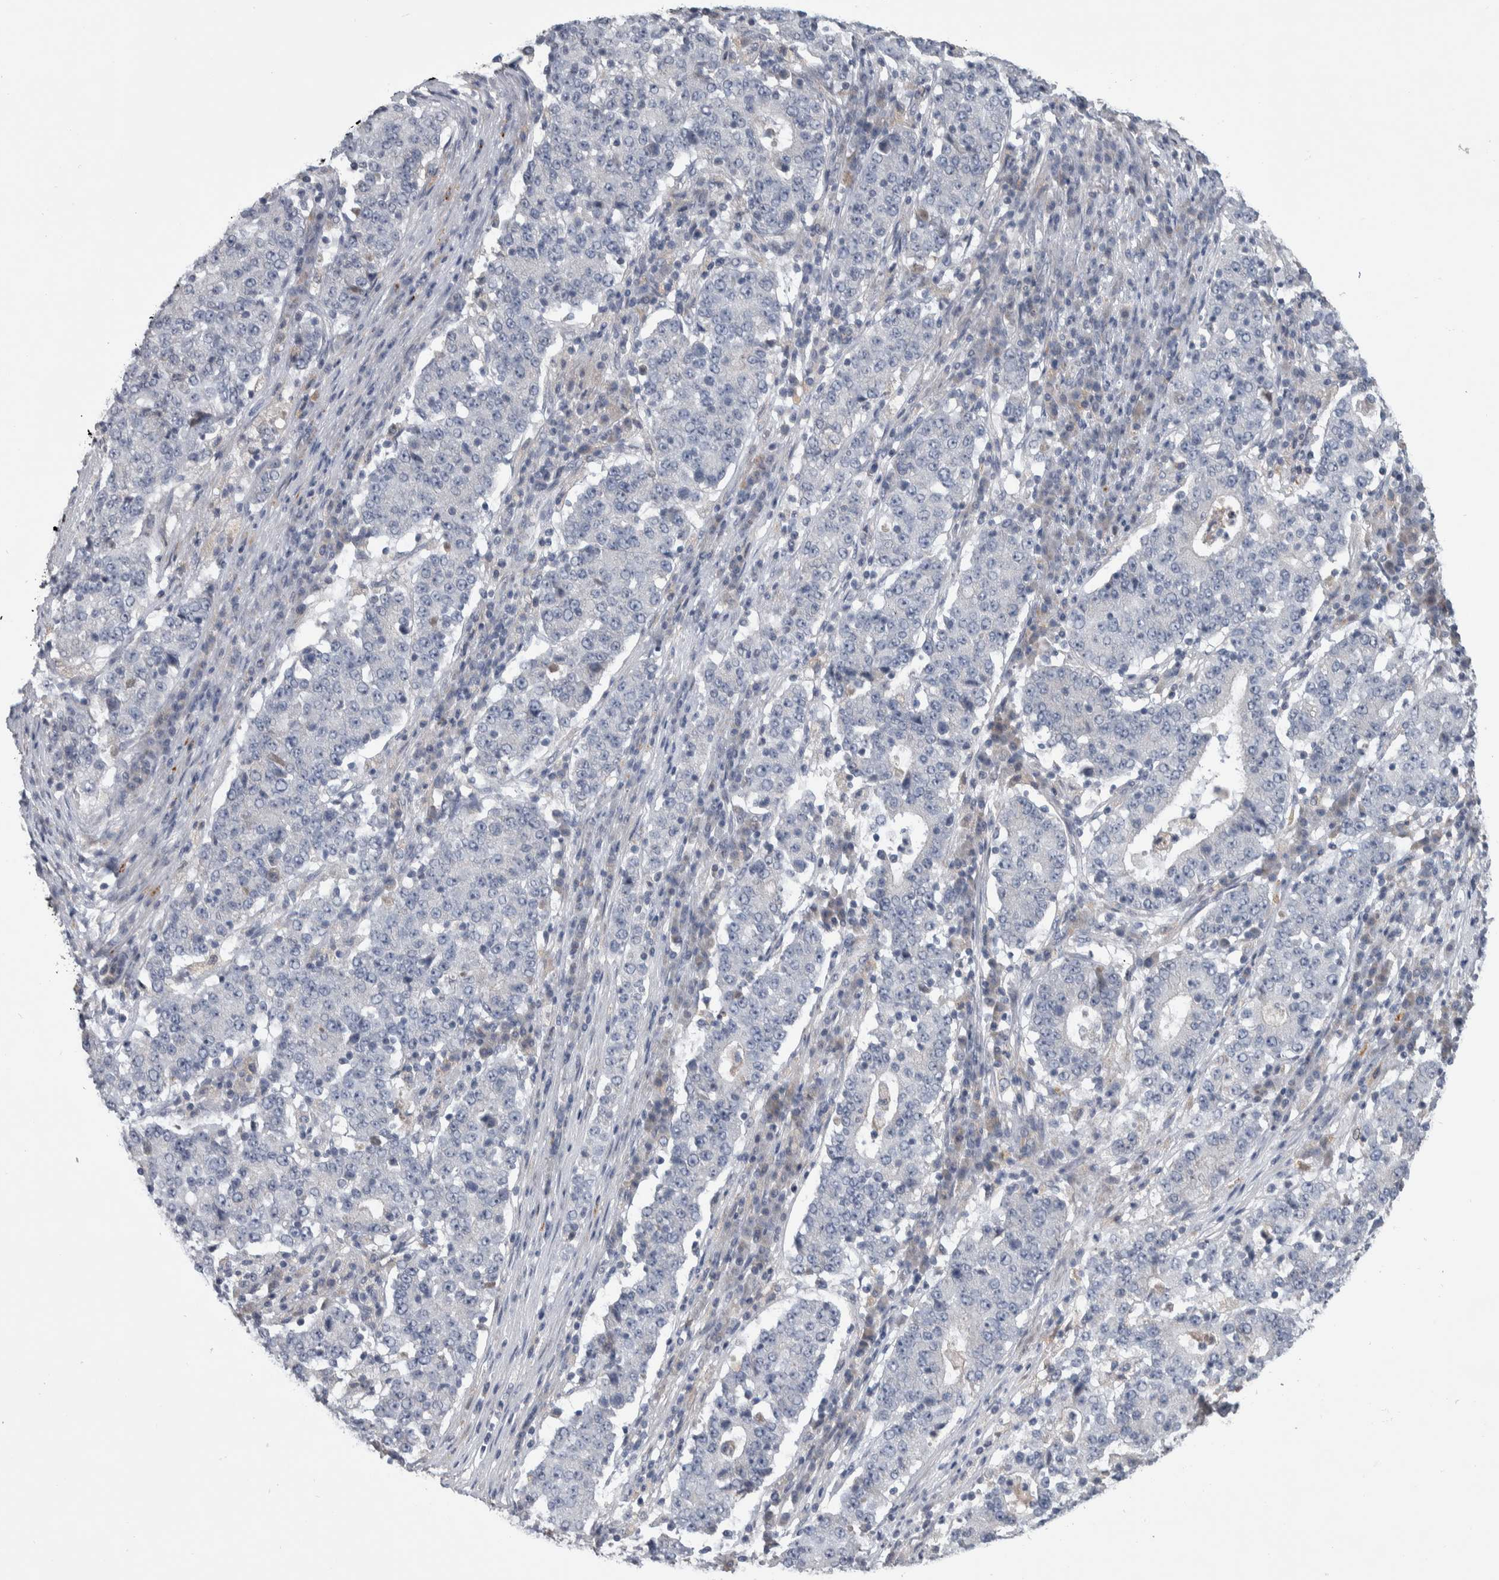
{"staining": {"intensity": "negative", "quantity": "none", "location": "none"}, "tissue": "stomach cancer", "cell_type": "Tumor cells", "image_type": "cancer", "snomed": [{"axis": "morphology", "description": "Adenocarcinoma, NOS"}, {"axis": "topography", "description": "Stomach"}], "caption": "Human stomach adenocarcinoma stained for a protein using immunohistochemistry (IHC) demonstrates no staining in tumor cells.", "gene": "FAM83G", "patient": {"sex": "male", "age": 59}}